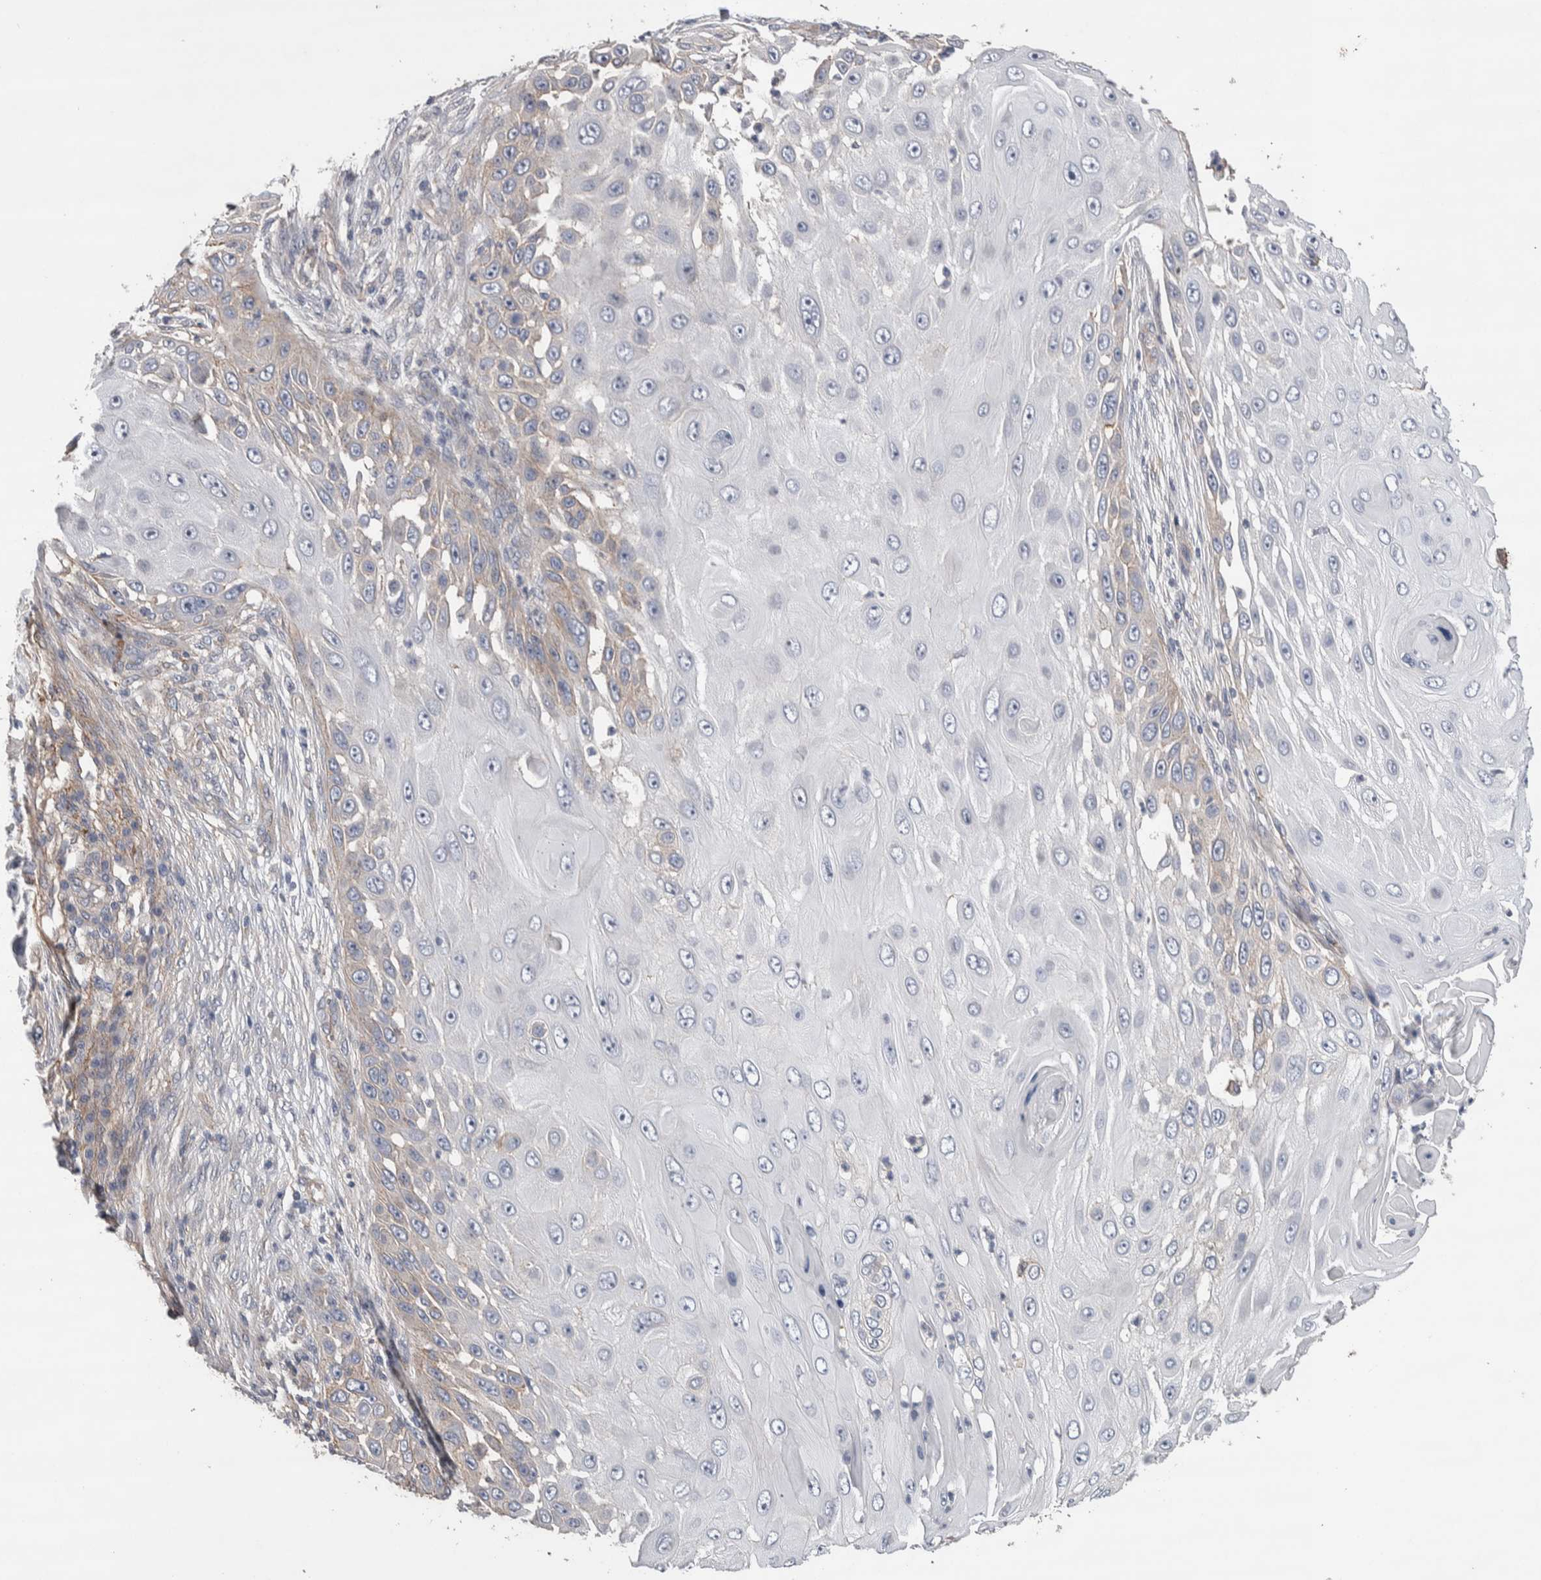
{"staining": {"intensity": "weak", "quantity": "<25%", "location": "cytoplasmic/membranous"}, "tissue": "skin cancer", "cell_type": "Tumor cells", "image_type": "cancer", "snomed": [{"axis": "morphology", "description": "Squamous cell carcinoma, NOS"}, {"axis": "topography", "description": "Skin"}], "caption": "An image of skin cancer (squamous cell carcinoma) stained for a protein shows no brown staining in tumor cells.", "gene": "GCNA", "patient": {"sex": "female", "age": 44}}